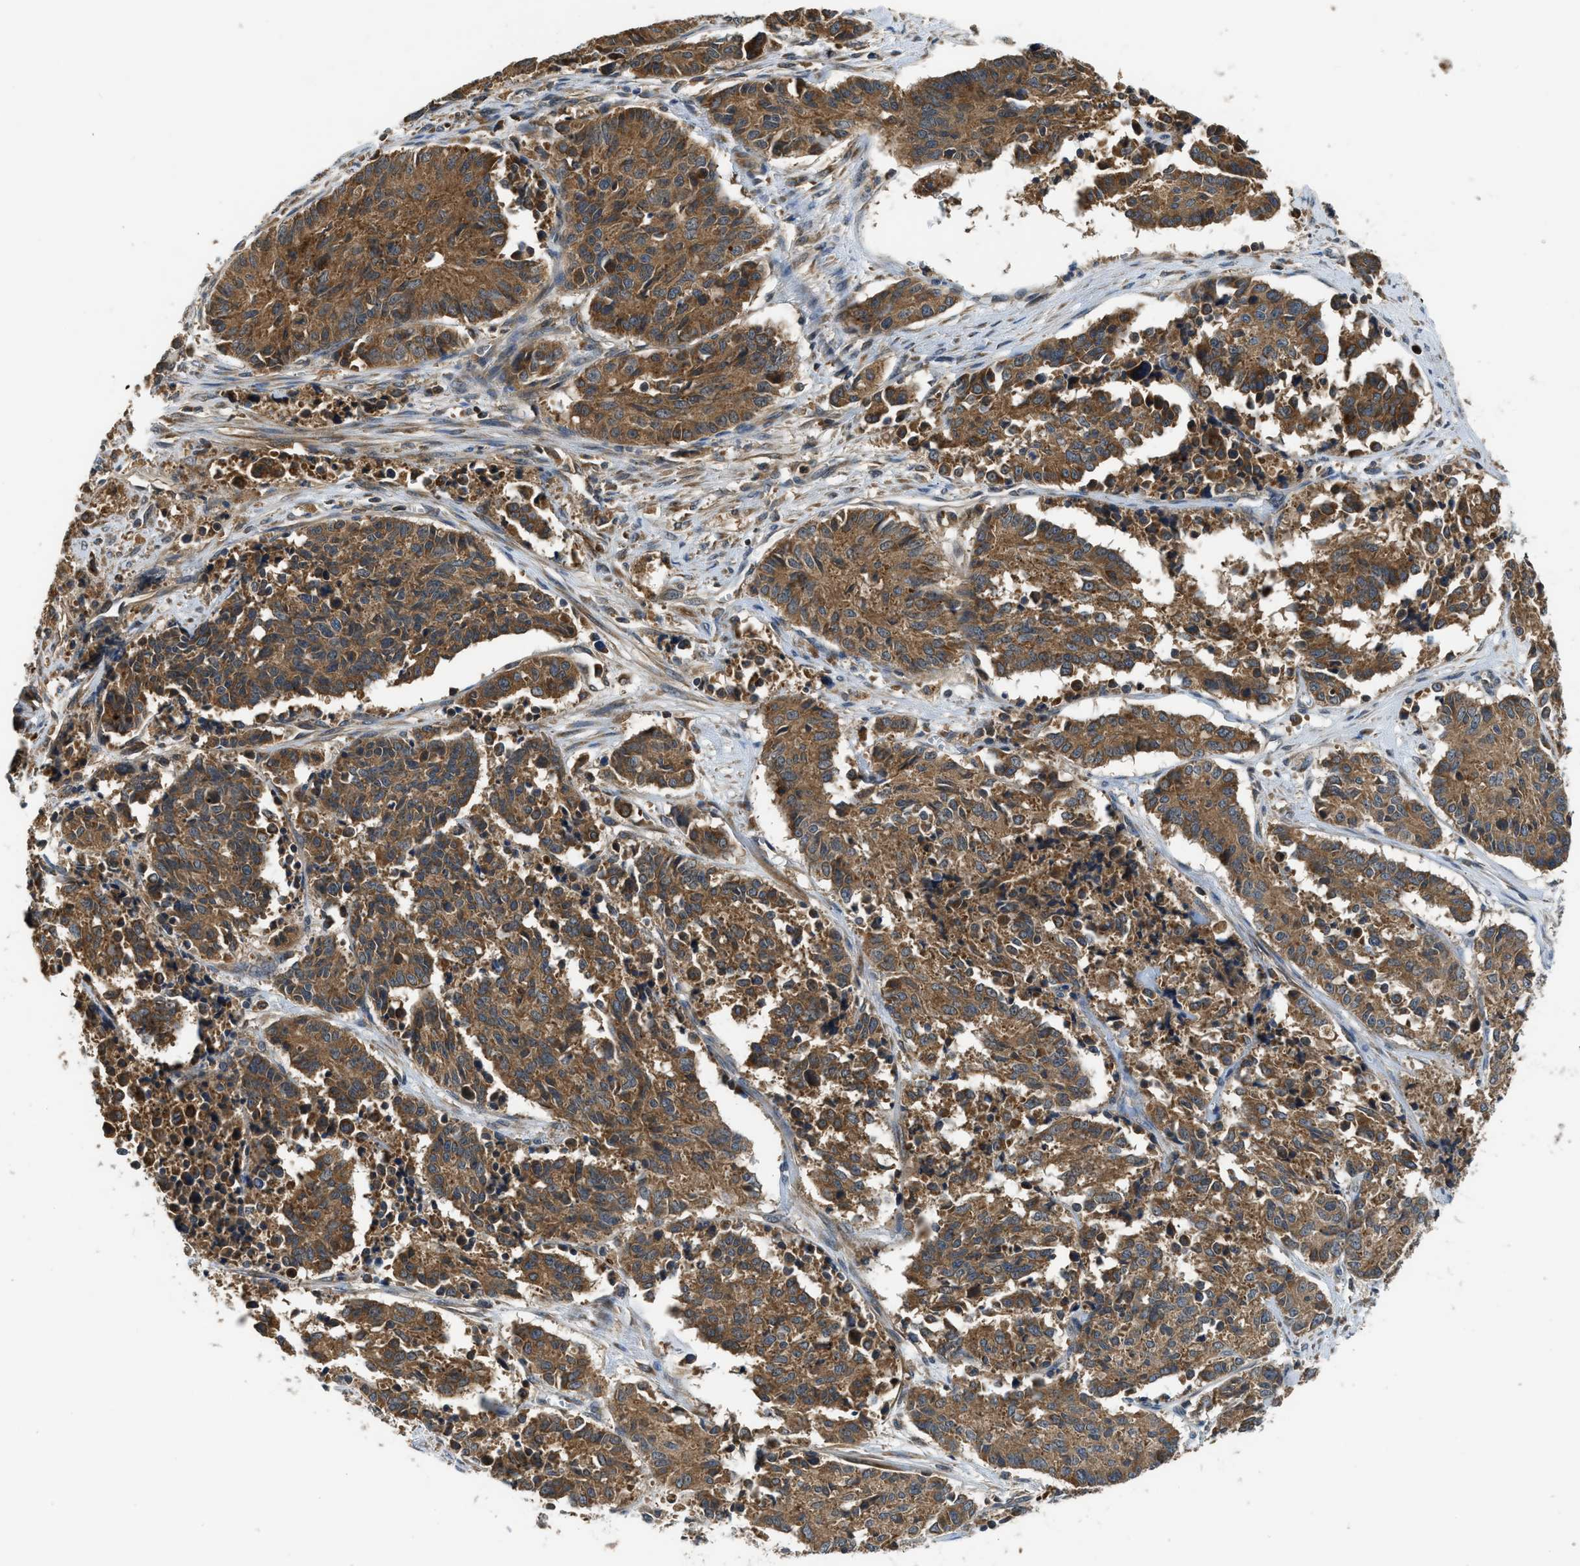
{"staining": {"intensity": "moderate", "quantity": ">75%", "location": "cytoplasmic/membranous"}, "tissue": "cervical cancer", "cell_type": "Tumor cells", "image_type": "cancer", "snomed": [{"axis": "morphology", "description": "Squamous cell carcinoma, NOS"}, {"axis": "topography", "description": "Cervix"}], "caption": "Tumor cells demonstrate medium levels of moderate cytoplasmic/membranous expression in approximately >75% of cells in cervical squamous cell carcinoma. The protein of interest is stained brown, and the nuclei are stained in blue (DAB IHC with brightfield microscopy, high magnification).", "gene": "PAFAH2", "patient": {"sex": "female", "age": 35}}